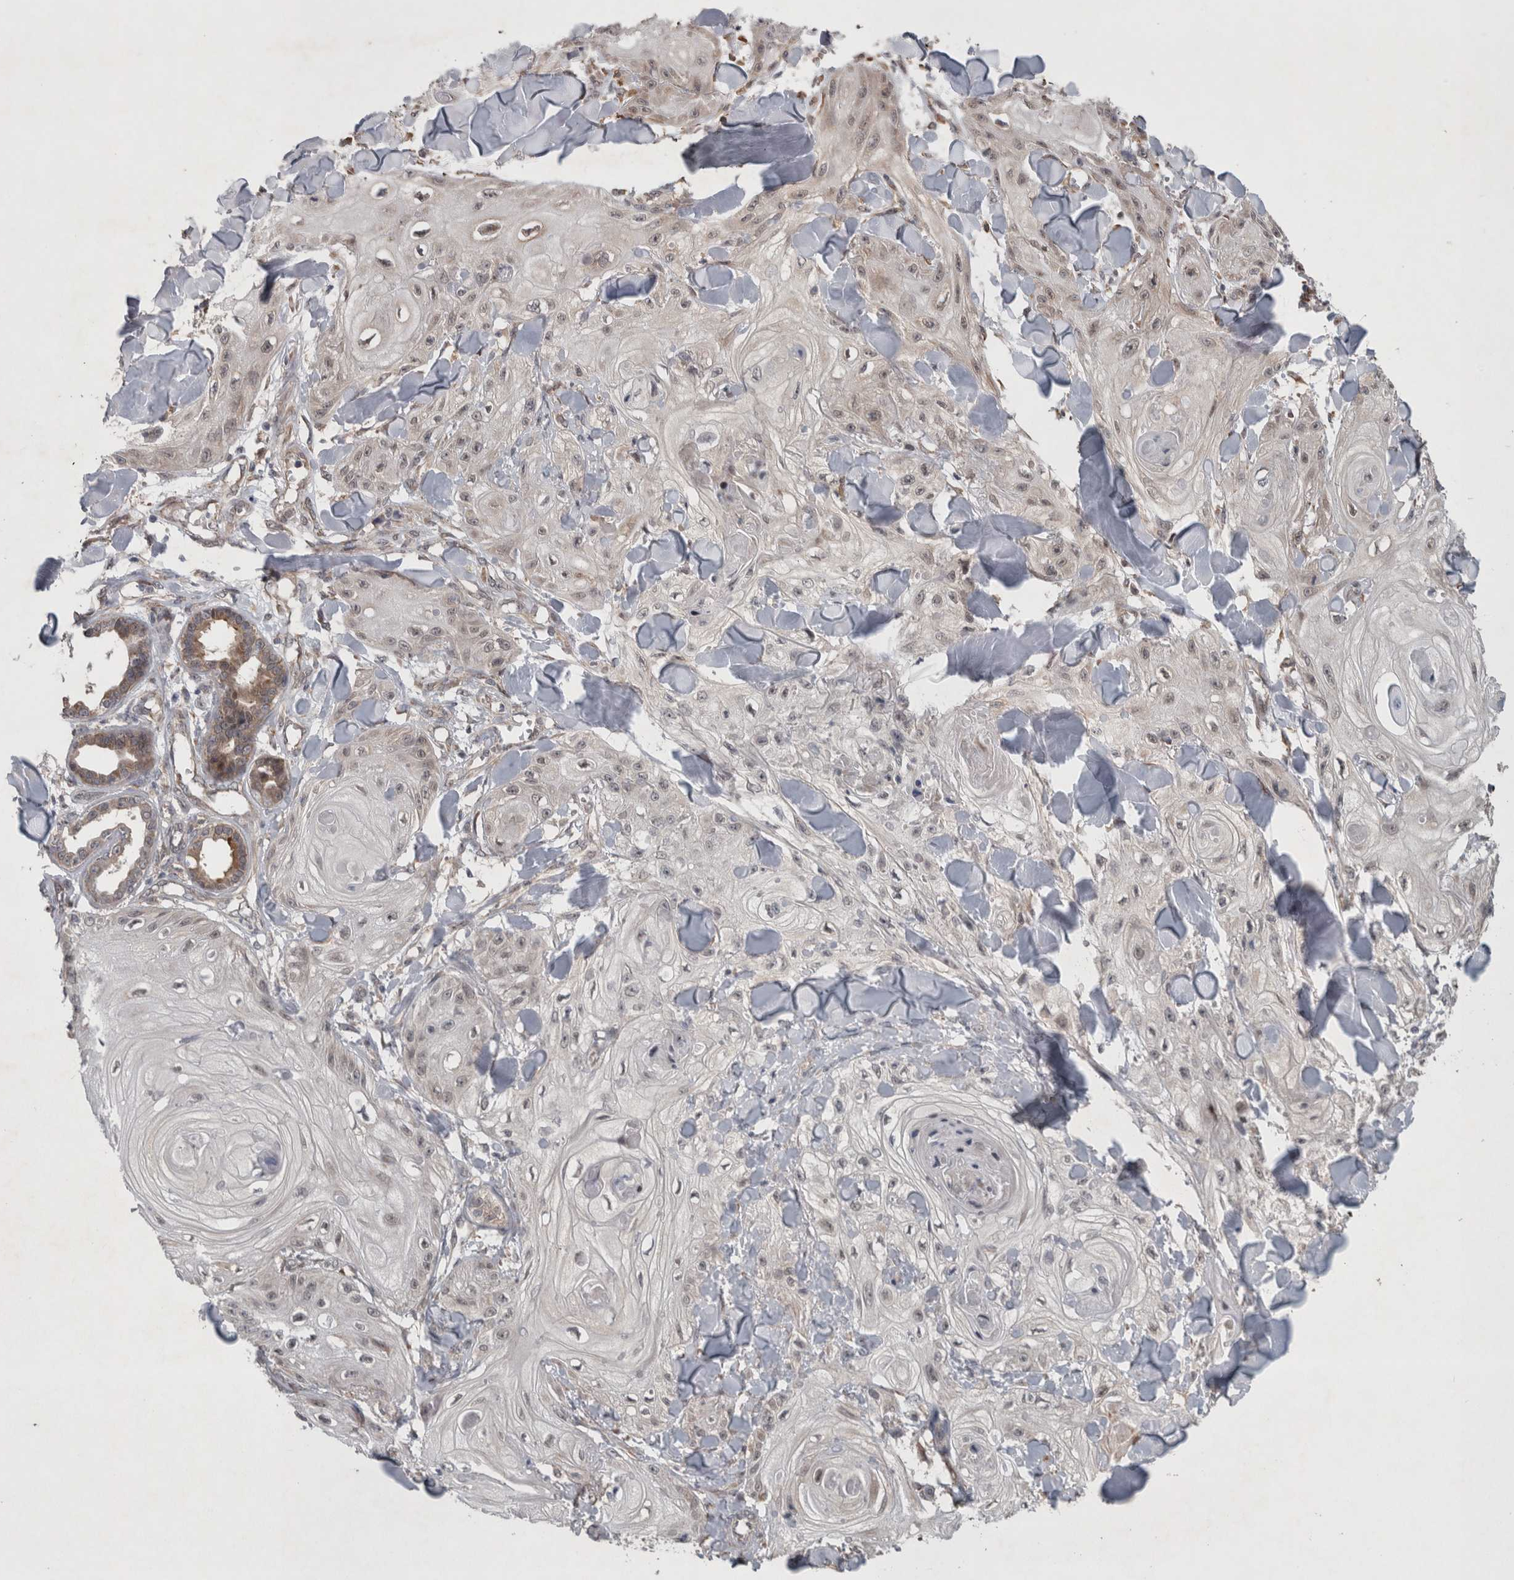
{"staining": {"intensity": "weak", "quantity": "<25%", "location": "nuclear"}, "tissue": "skin cancer", "cell_type": "Tumor cells", "image_type": "cancer", "snomed": [{"axis": "morphology", "description": "Squamous cell carcinoma, NOS"}, {"axis": "topography", "description": "Skin"}], "caption": "This is an IHC image of human skin squamous cell carcinoma. There is no expression in tumor cells.", "gene": "GIMAP6", "patient": {"sex": "male", "age": 74}}